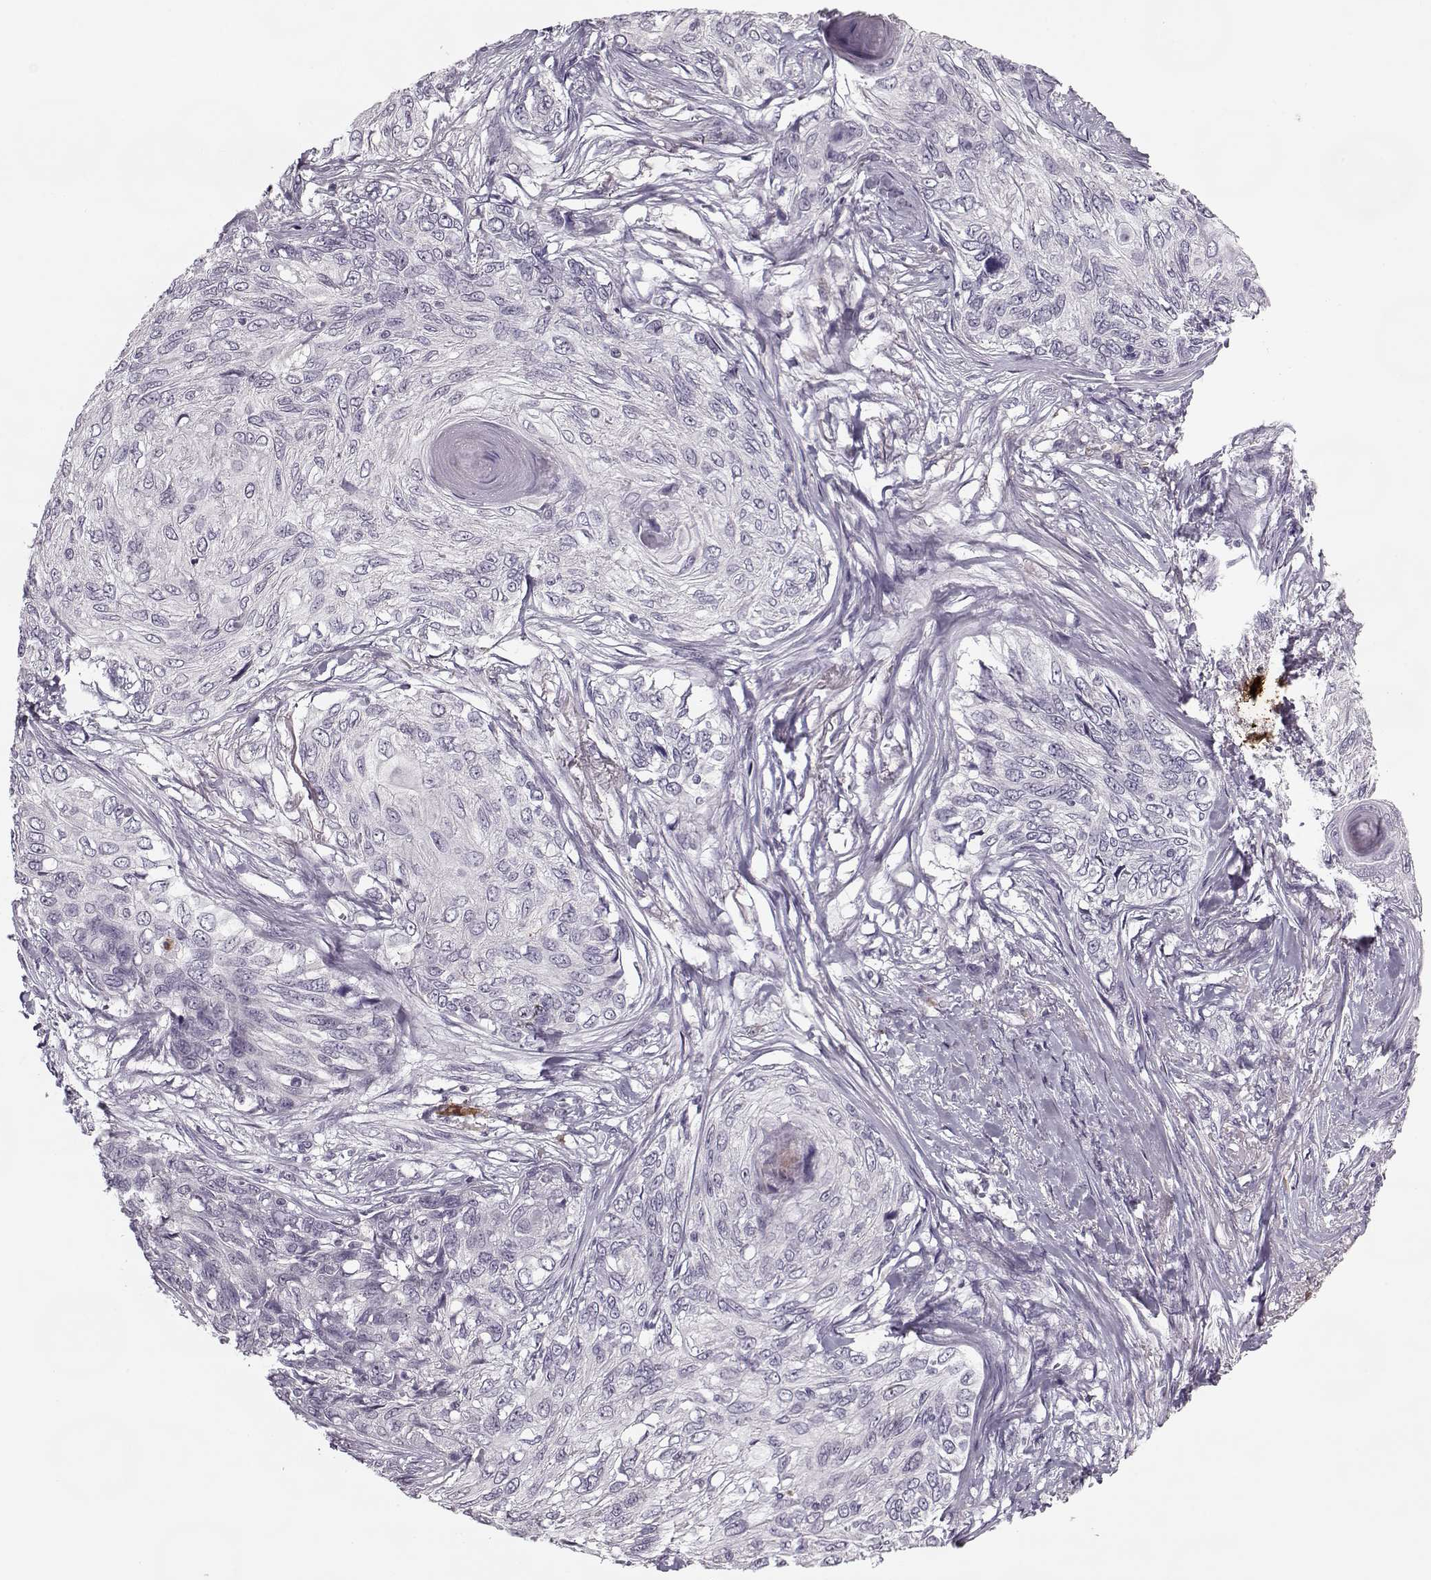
{"staining": {"intensity": "negative", "quantity": "none", "location": "none"}, "tissue": "skin cancer", "cell_type": "Tumor cells", "image_type": "cancer", "snomed": [{"axis": "morphology", "description": "Squamous cell carcinoma, NOS"}, {"axis": "topography", "description": "Skin"}], "caption": "Immunohistochemistry (IHC) micrograph of neoplastic tissue: human skin squamous cell carcinoma stained with DAB exhibits no significant protein positivity in tumor cells.", "gene": "KRT9", "patient": {"sex": "male", "age": 92}}